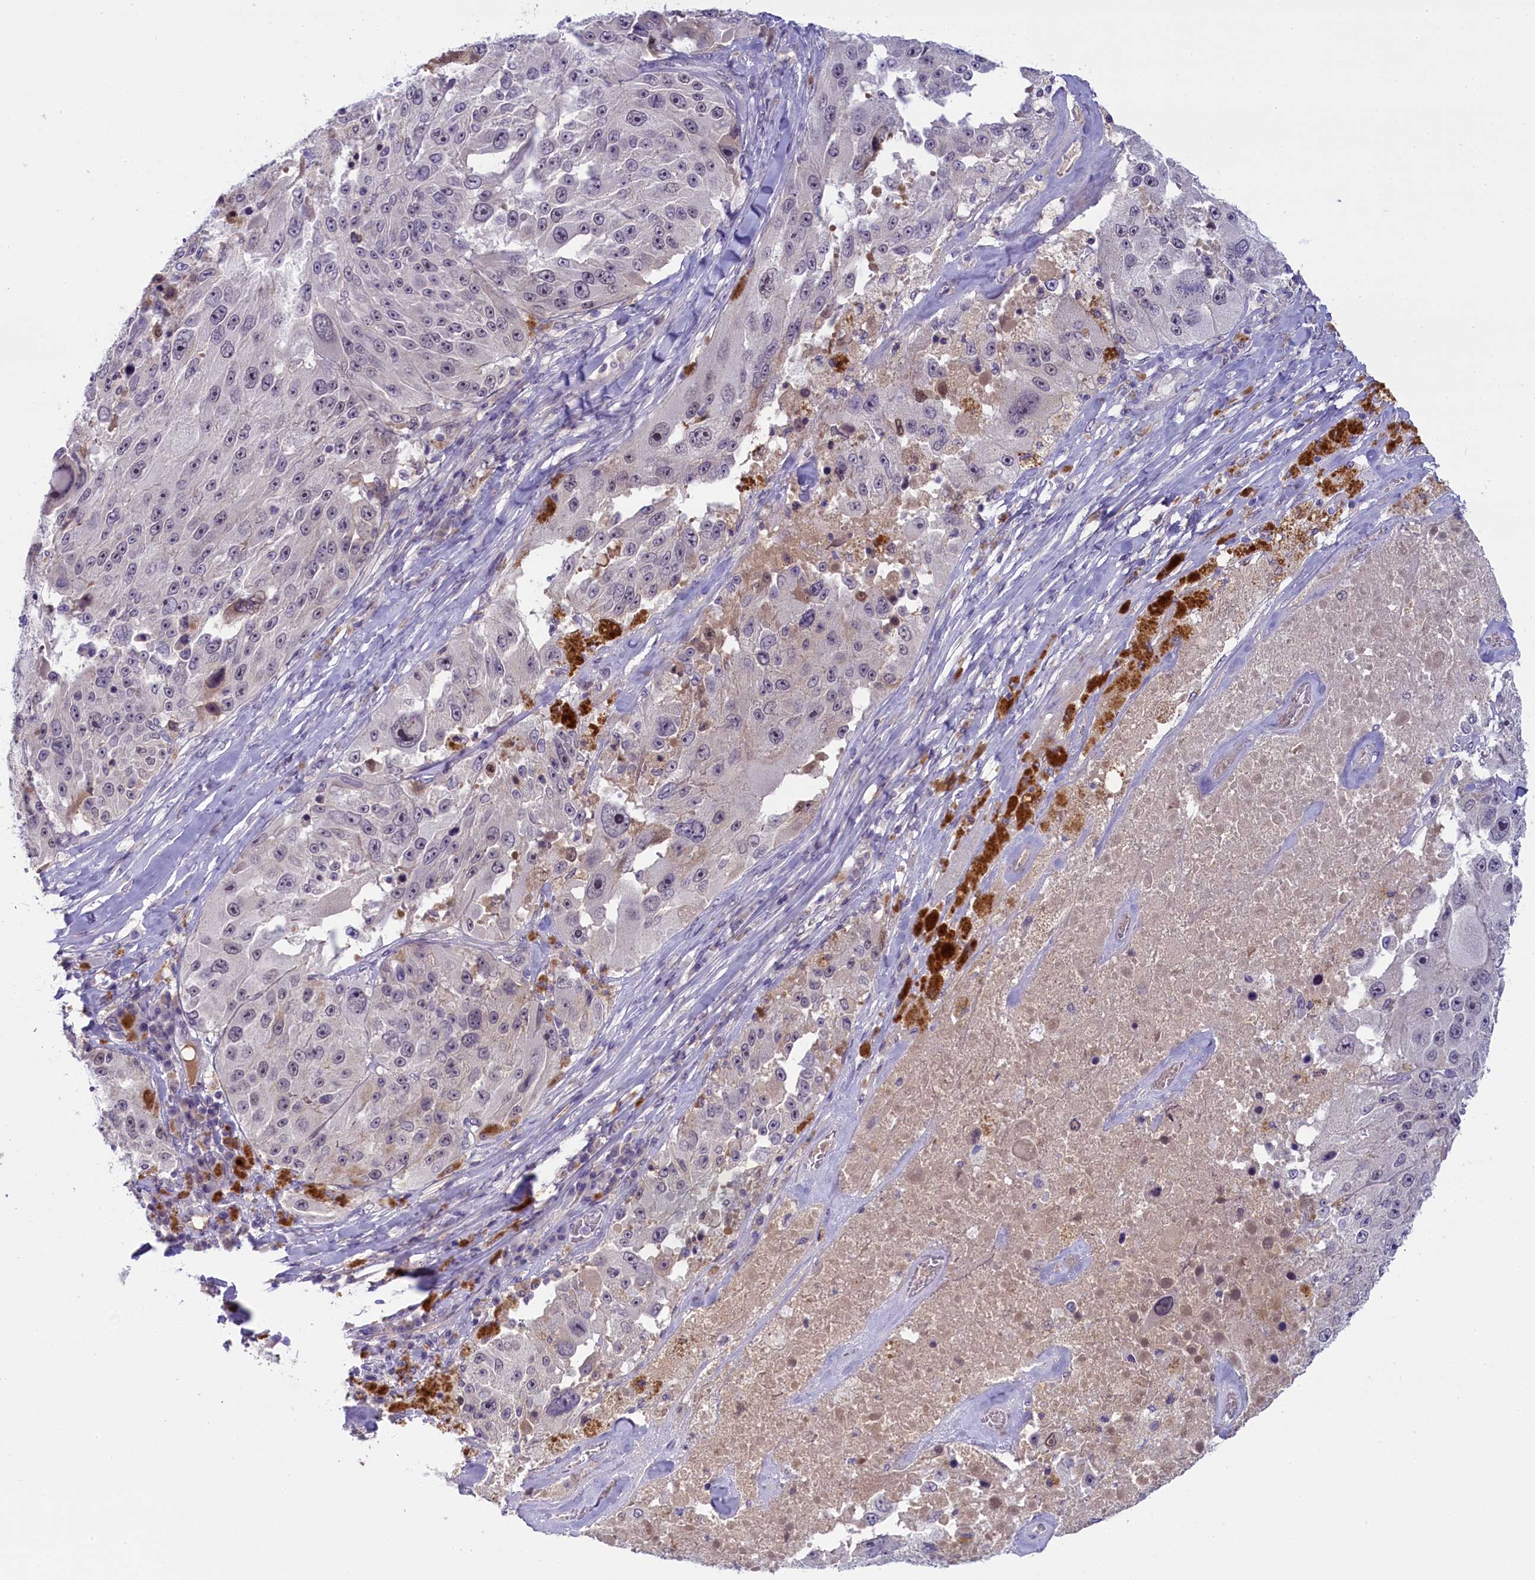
{"staining": {"intensity": "weak", "quantity": "<25%", "location": "nuclear"}, "tissue": "melanoma", "cell_type": "Tumor cells", "image_type": "cancer", "snomed": [{"axis": "morphology", "description": "Malignant melanoma, Metastatic site"}, {"axis": "topography", "description": "Lymph node"}], "caption": "A high-resolution image shows immunohistochemistry (IHC) staining of malignant melanoma (metastatic site), which demonstrates no significant positivity in tumor cells.", "gene": "CRAMP1", "patient": {"sex": "male", "age": 62}}